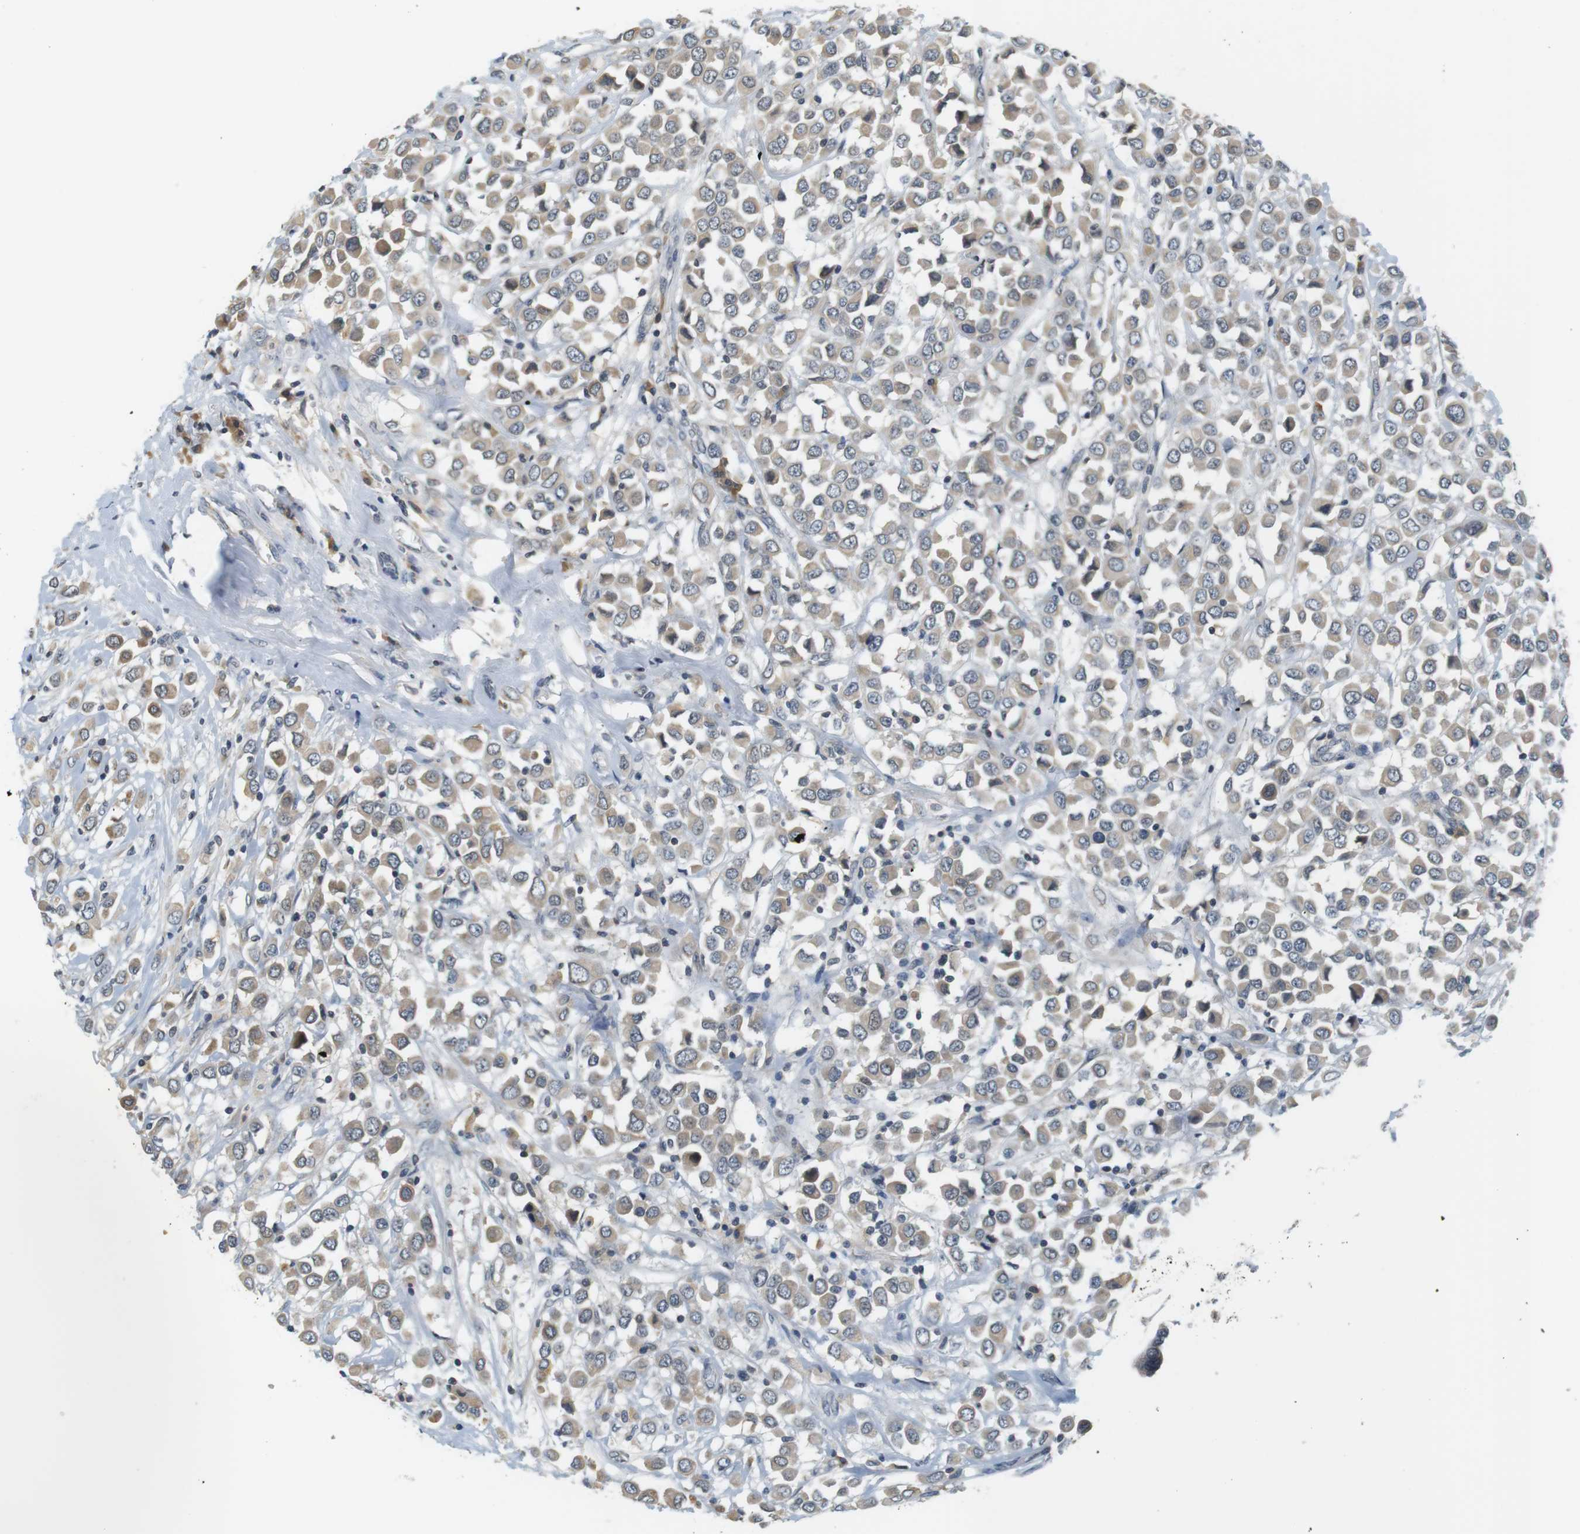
{"staining": {"intensity": "weak", "quantity": ">75%", "location": "cytoplasmic/membranous"}, "tissue": "breast cancer", "cell_type": "Tumor cells", "image_type": "cancer", "snomed": [{"axis": "morphology", "description": "Duct carcinoma"}, {"axis": "topography", "description": "Breast"}], "caption": "Breast infiltrating ductal carcinoma stained for a protein reveals weak cytoplasmic/membranous positivity in tumor cells.", "gene": "WNT7A", "patient": {"sex": "female", "age": 61}}